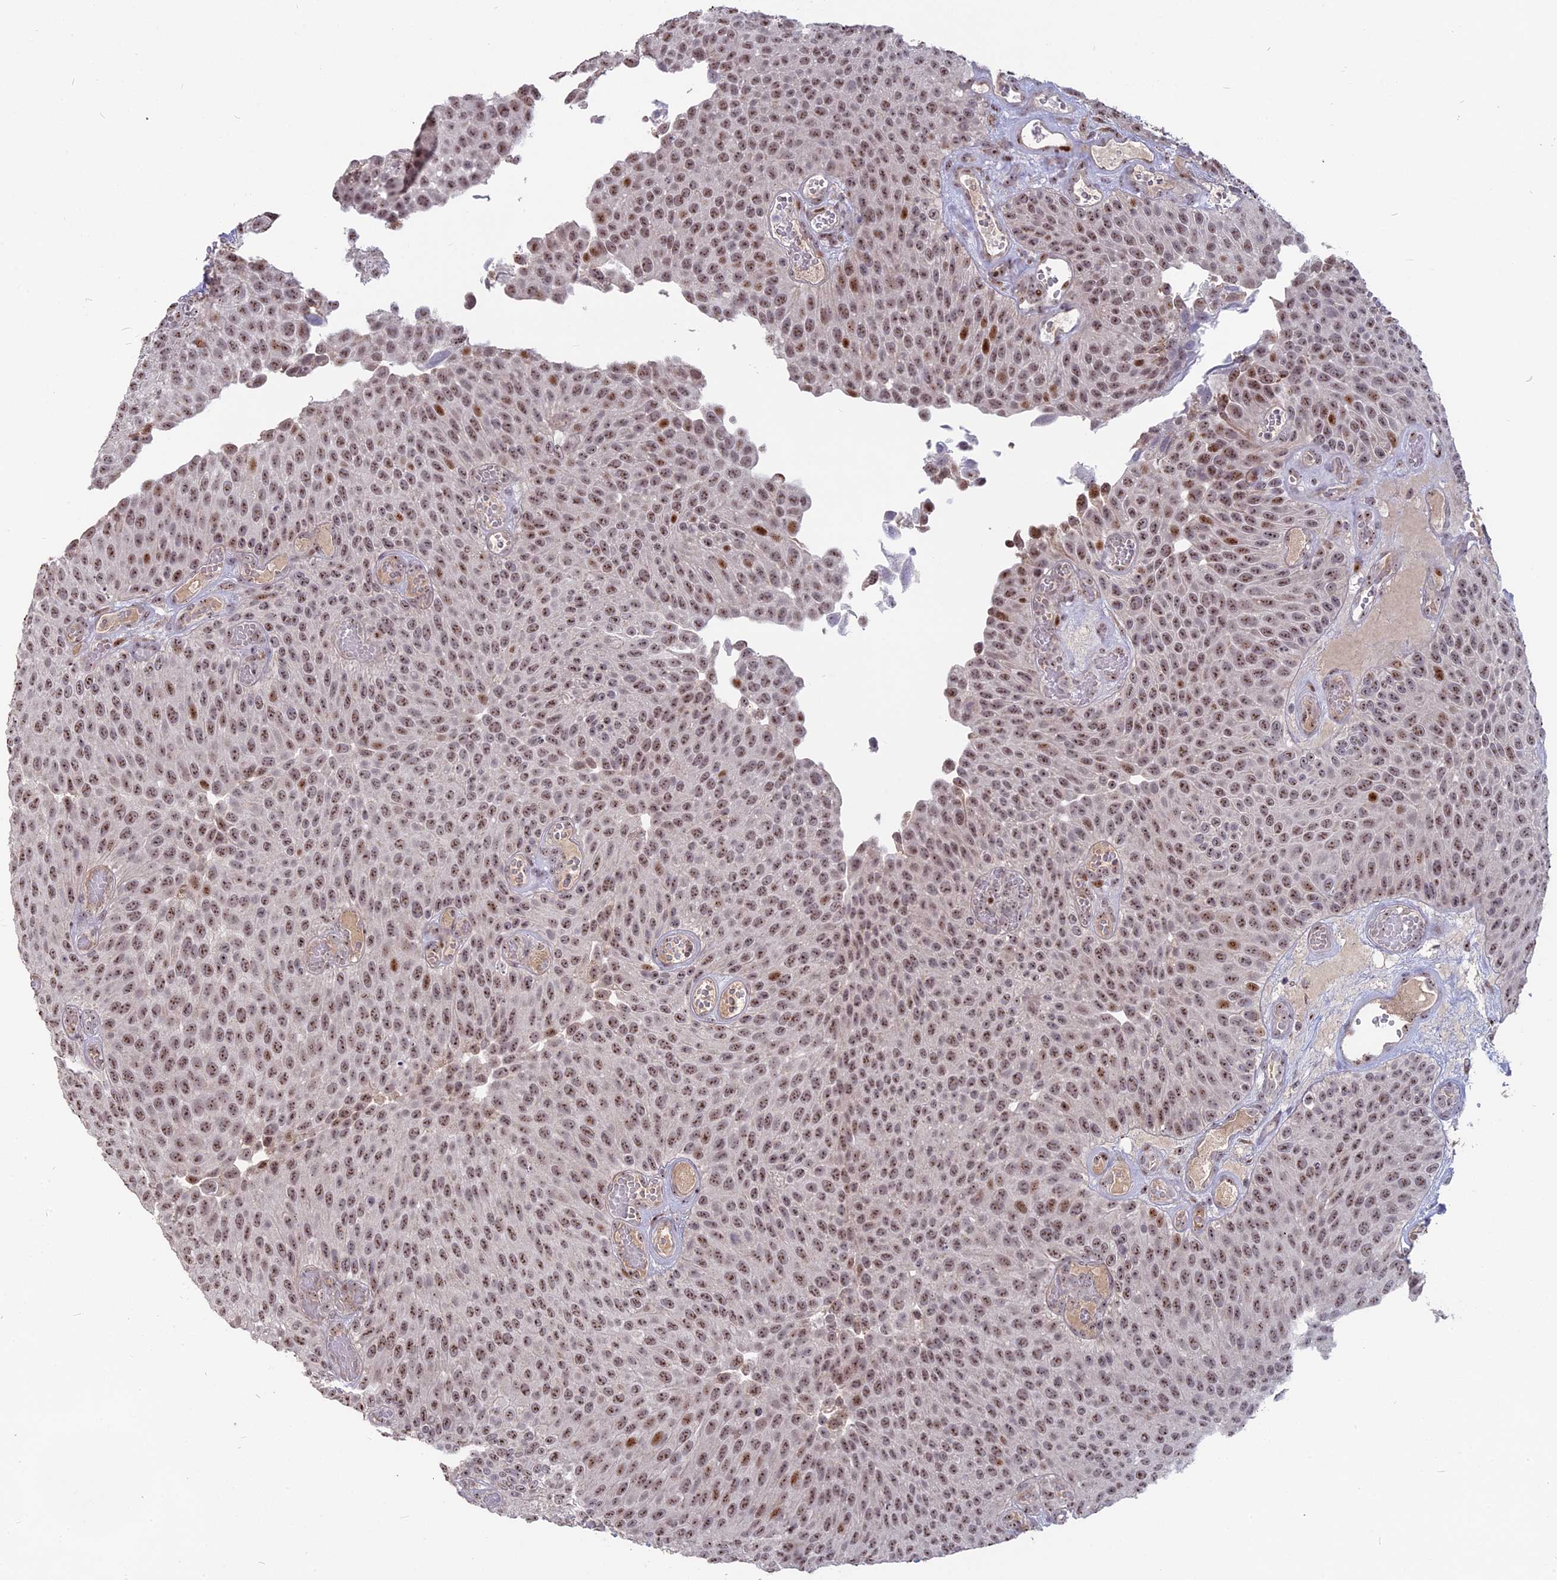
{"staining": {"intensity": "moderate", "quantity": ">75%", "location": "nuclear"}, "tissue": "urothelial cancer", "cell_type": "Tumor cells", "image_type": "cancer", "snomed": [{"axis": "morphology", "description": "Urothelial carcinoma, Low grade"}, {"axis": "topography", "description": "Urinary bladder"}], "caption": "Tumor cells demonstrate medium levels of moderate nuclear expression in approximately >75% of cells in urothelial cancer. (DAB (3,3'-diaminobenzidine) IHC, brown staining for protein, blue staining for nuclei).", "gene": "FAM131A", "patient": {"sex": "male", "age": 89}}